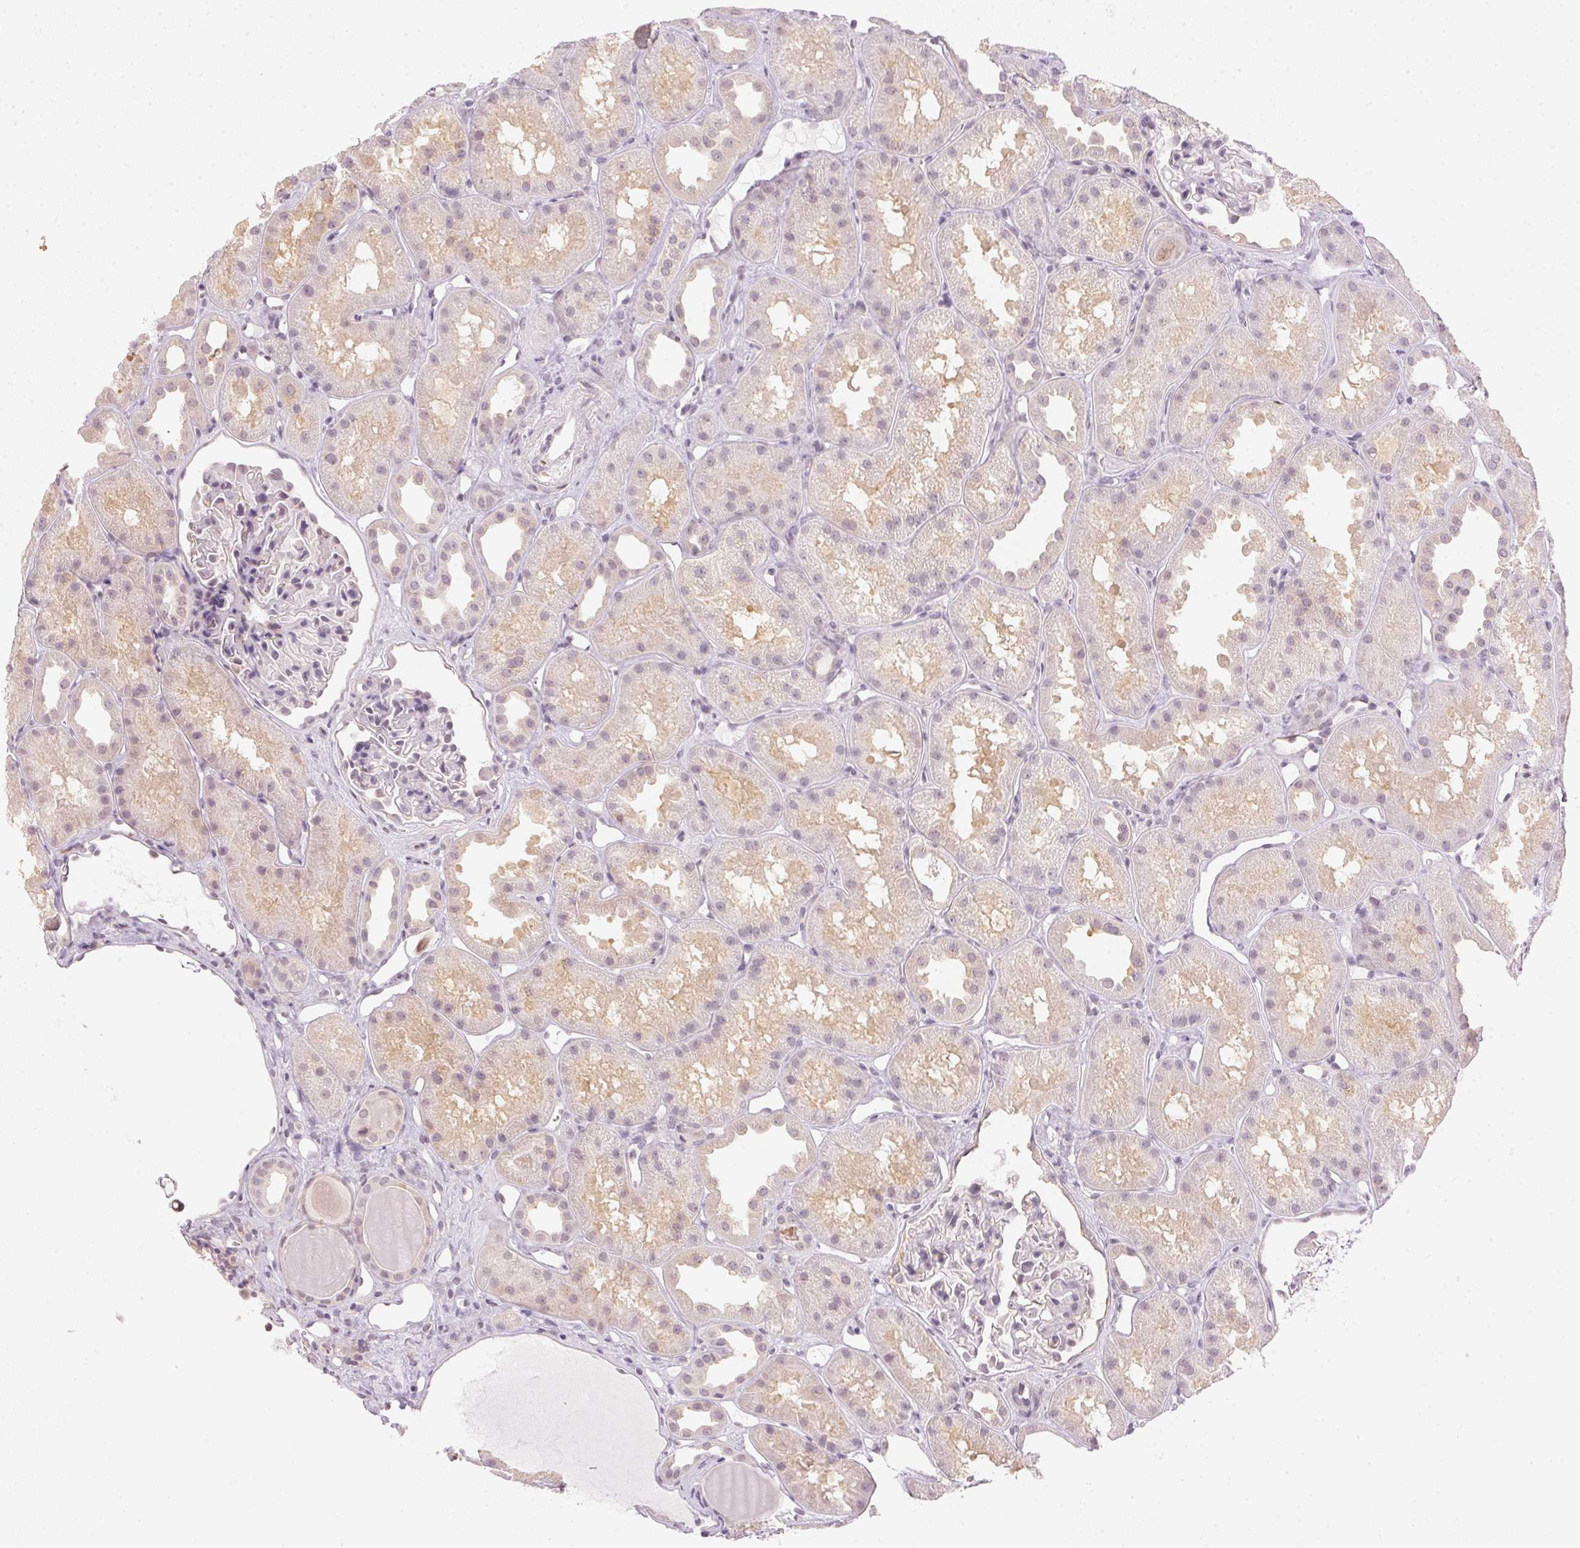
{"staining": {"intensity": "negative", "quantity": "none", "location": "none"}, "tissue": "kidney", "cell_type": "Cells in glomeruli", "image_type": "normal", "snomed": [{"axis": "morphology", "description": "Normal tissue, NOS"}, {"axis": "topography", "description": "Kidney"}], "caption": "This is an immunohistochemistry (IHC) micrograph of unremarkable kidney. There is no expression in cells in glomeruli.", "gene": "KPRP", "patient": {"sex": "male", "age": 61}}